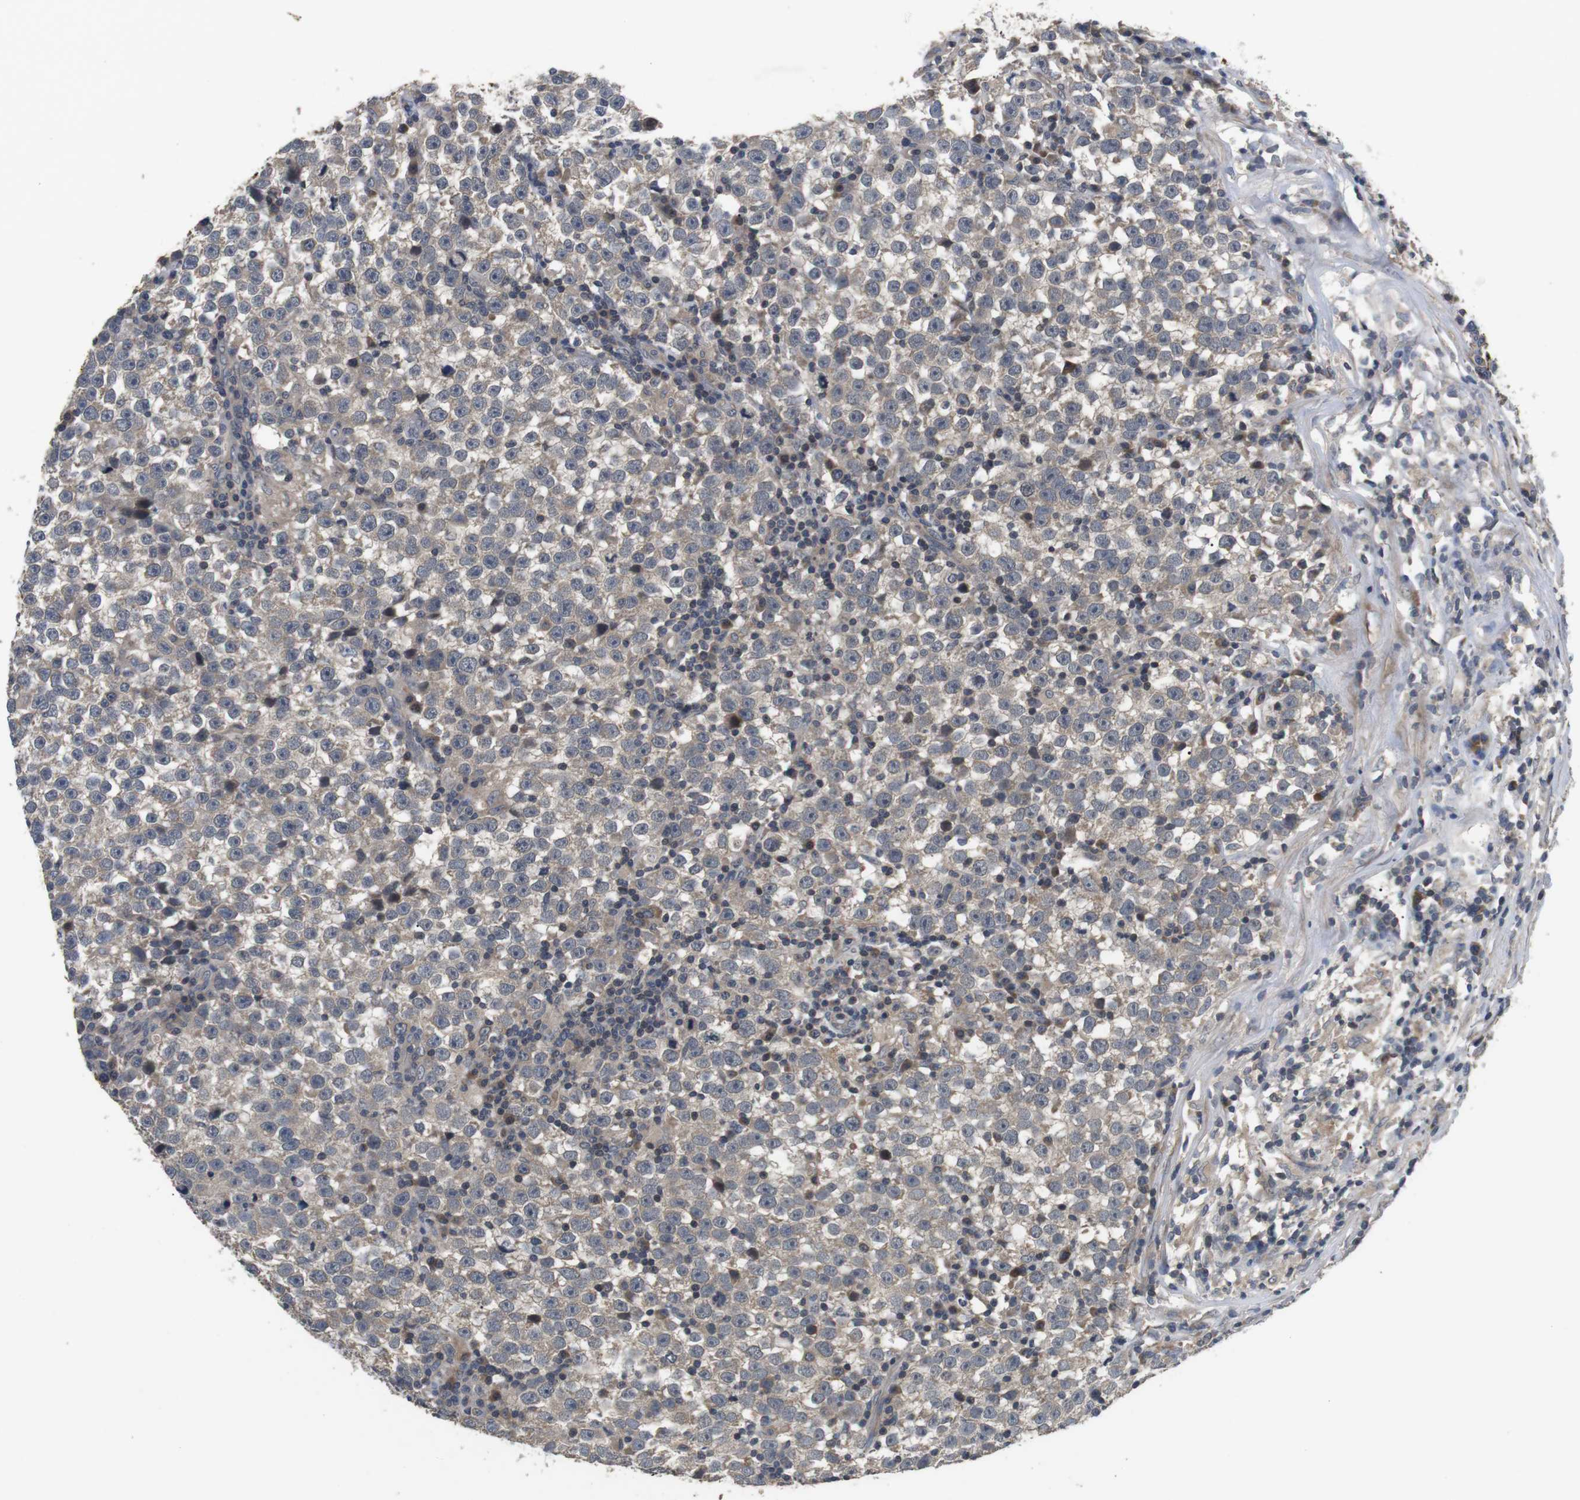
{"staining": {"intensity": "weak", "quantity": "25%-75%", "location": "cytoplasmic/membranous"}, "tissue": "testis cancer", "cell_type": "Tumor cells", "image_type": "cancer", "snomed": [{"axis": "morphology", "description": "Seminoma, NOS"}, {"axis": "topography", "description": "Testis"}], "caption": "IHC photomicrograph of human testis seminoma stained for a protein (brown), which demonstrates low levels of weak cytoplasmic/membranous positivity in about 25%-75% of tumor cells.", "gene": "ADGRL3", "patient": {"sex": "male", "age": 43}}